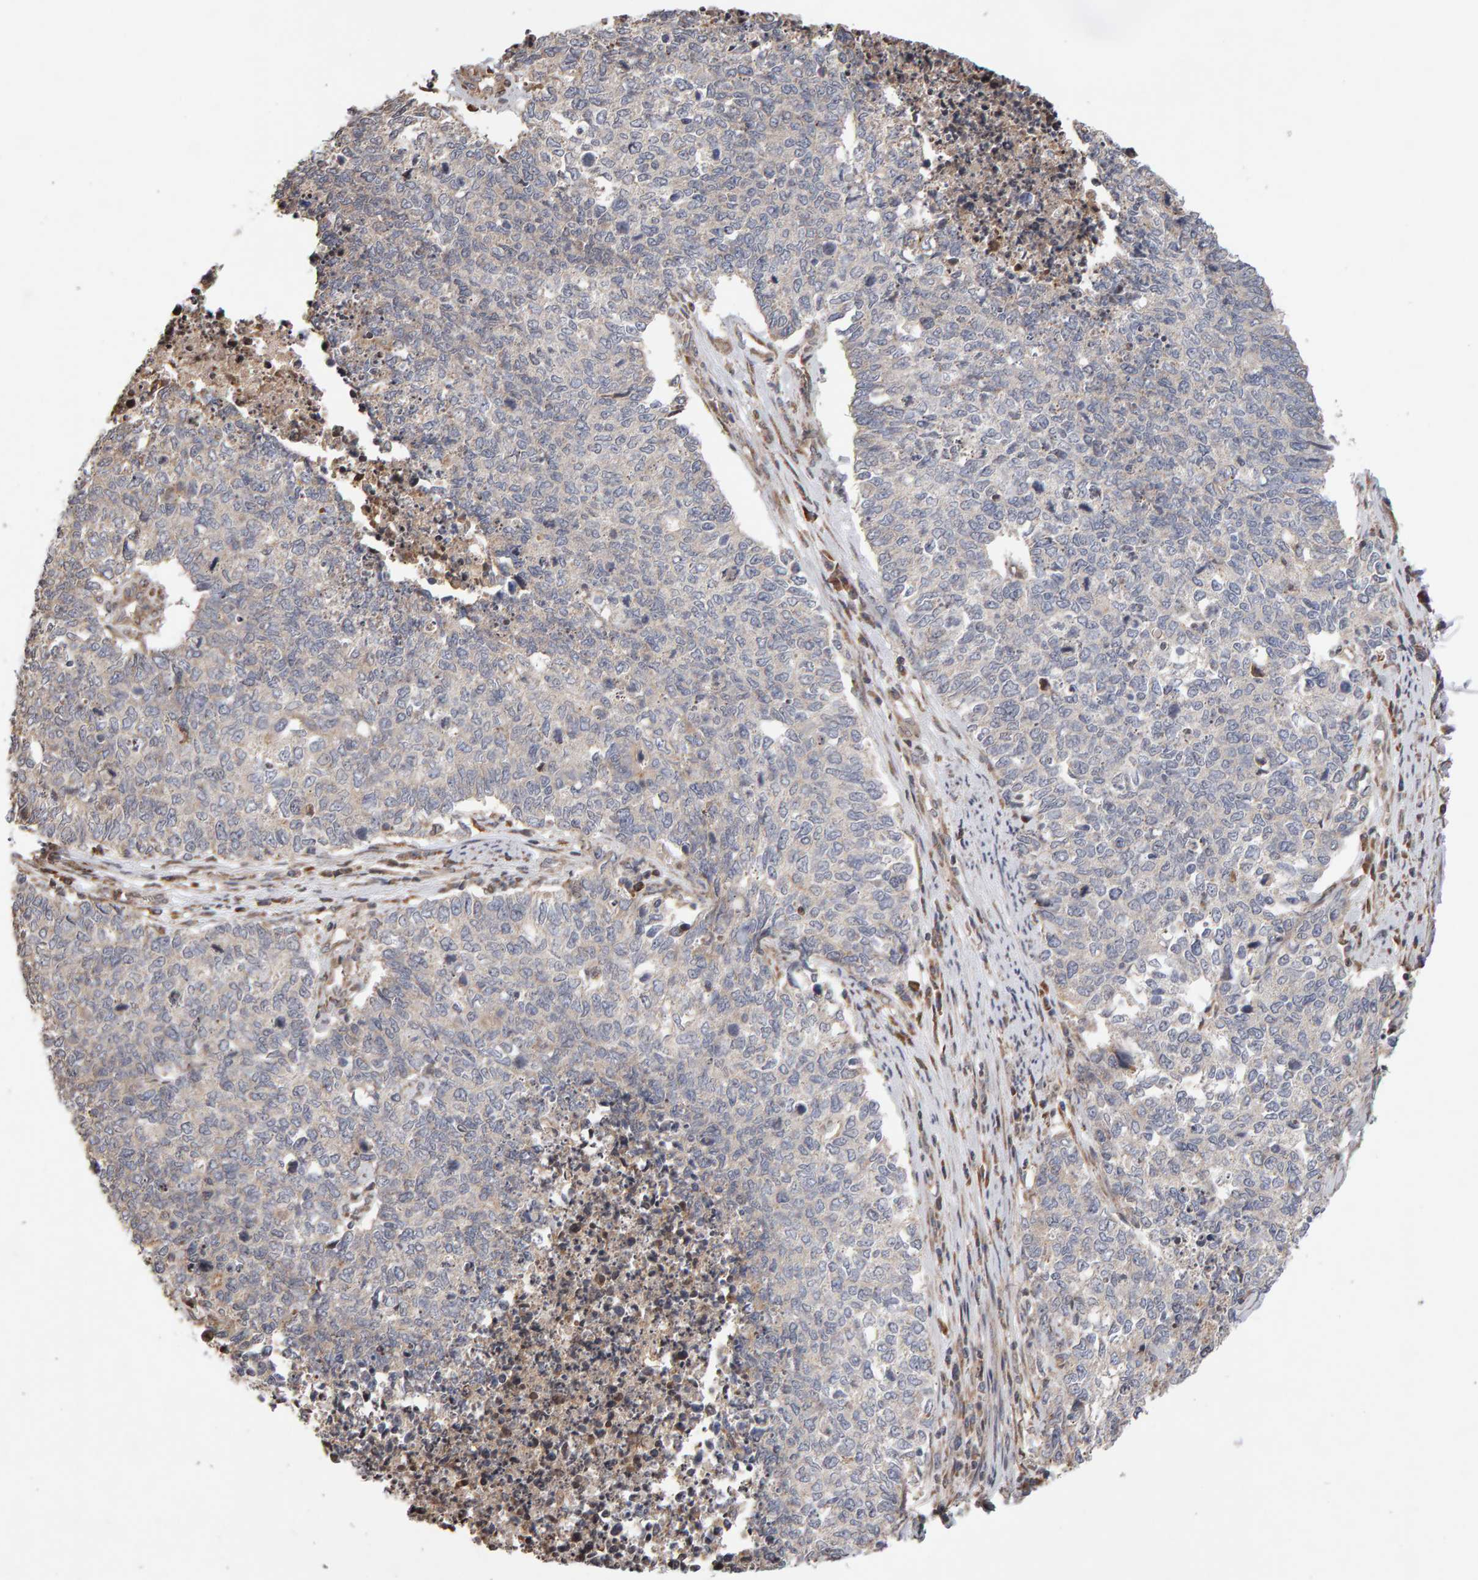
{"staining": {"intensity": "negative", "quantity": "none", "location": "none"}, "tissue": "cervical cancer", "cell_type": "Tumor cells", "image_type": "cancer", "snomed": [{"axis": "morphology", "description": "Squamous cell carcinoma, NOS"}, {"axis": "topography", "description": "Cervix"}], "caption": "An immunohistochemistry (IHC) micrograph of cervical cancer is shown. There is no staining in tumor cells of cervical cancer. (Brightfield microscopy of DAB (3,3'-diaminobenzidine) IHC at high magnification).", "gene": "LZTS1", "patient": {"sex": "female", "age": 63}}